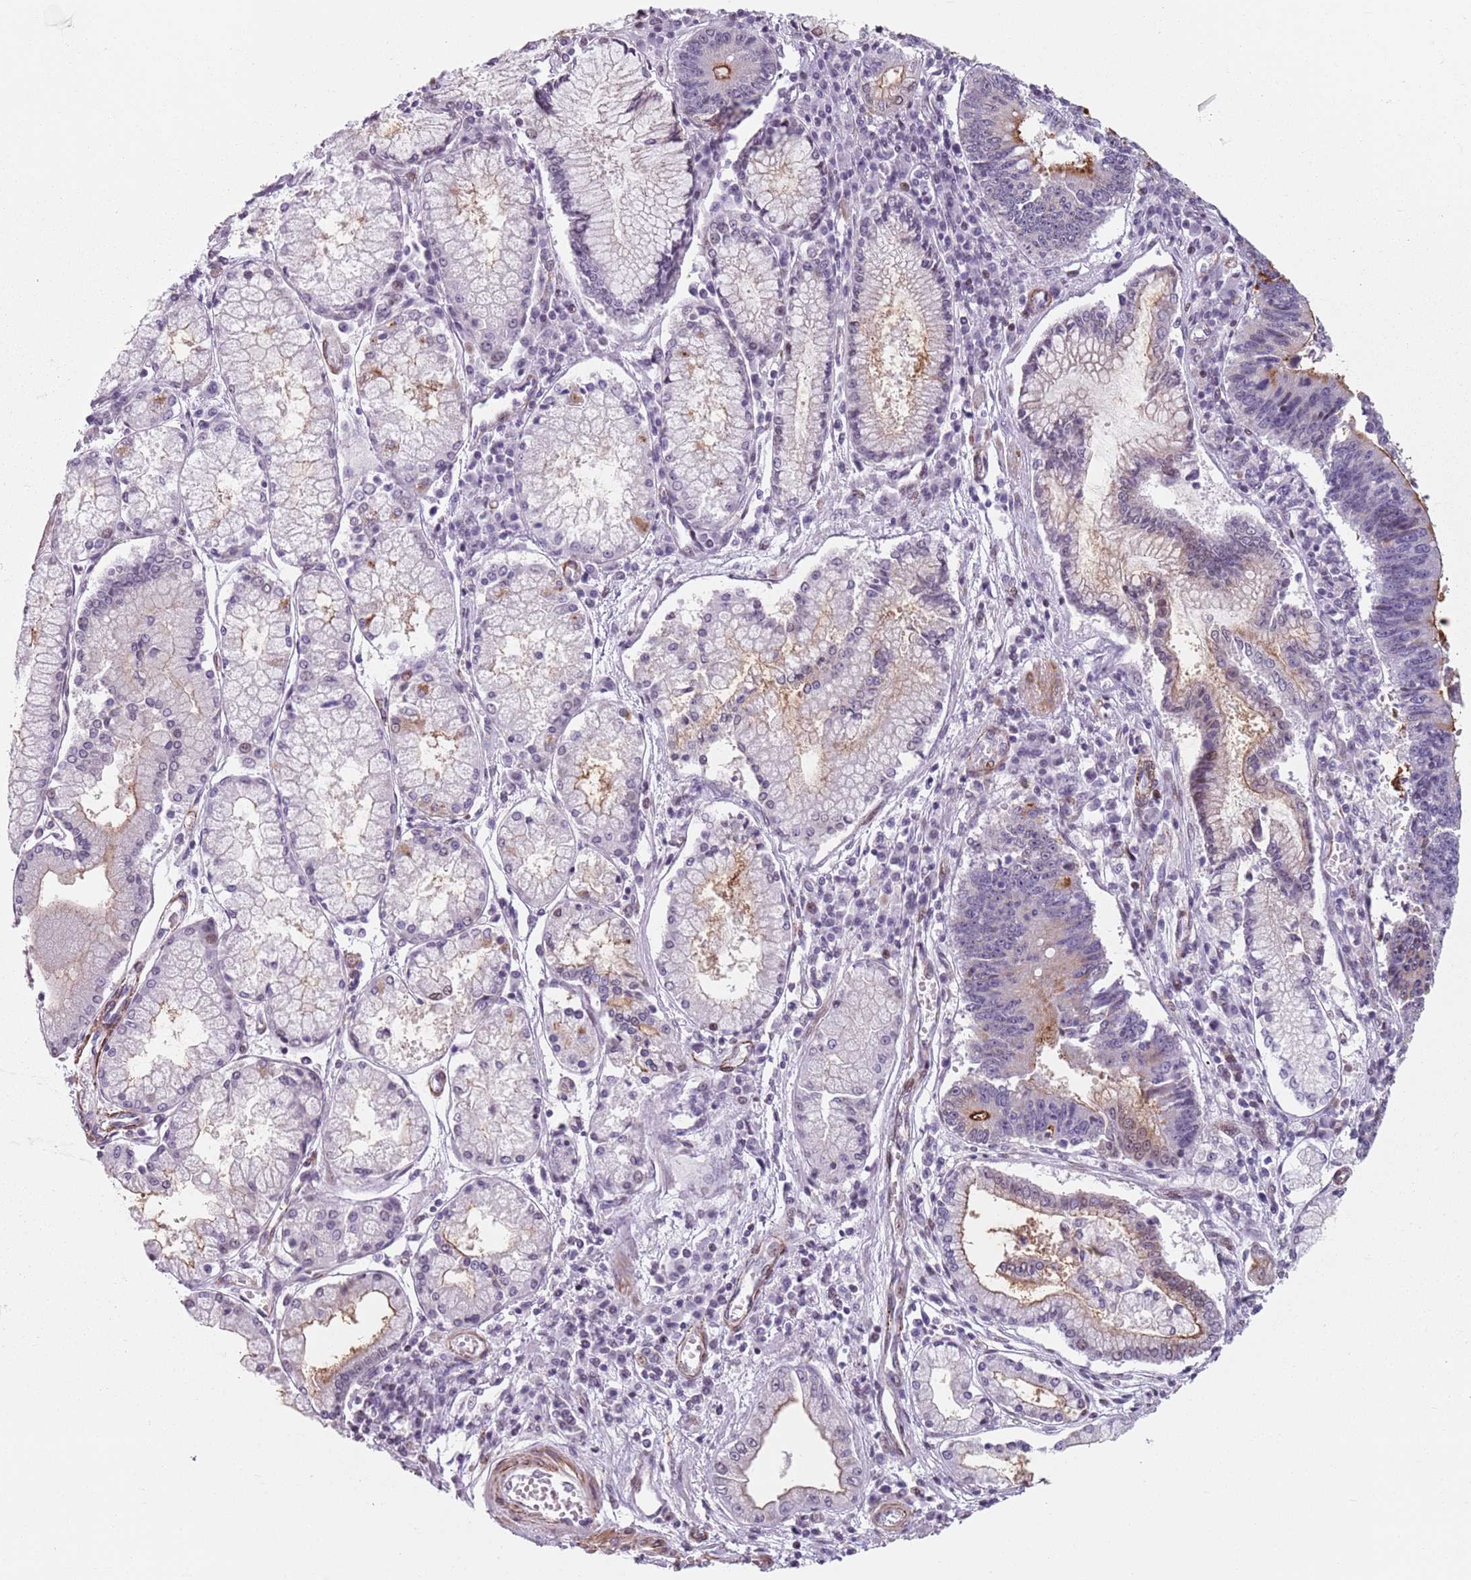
{"staining": {"intensity": "moderate", "quantity": "<25%", "location": "cytoplasmic/membranous"}, "tissue": "stomach cancer", "cell_type": "Tumor cells", "image_type": "cancer", "snomed": [{"axis": "morphology", "description": "Adenocarcinoma, NOS"}, {"axis": "topography", "description": "Stomach"}], "caption": "Protein staining of stomach cancer (adenocarcinoma) tissue exhibits moderate cytoplasmic/membranous positivity in approximately <25% of tumor cells. The staining is performed using DAB brown chromogen to label protein expression. The nuclei are counter-stained blue using hematoxylin.", "gene": "TMC4", "patient": {"sex": "male", "age": 59}}